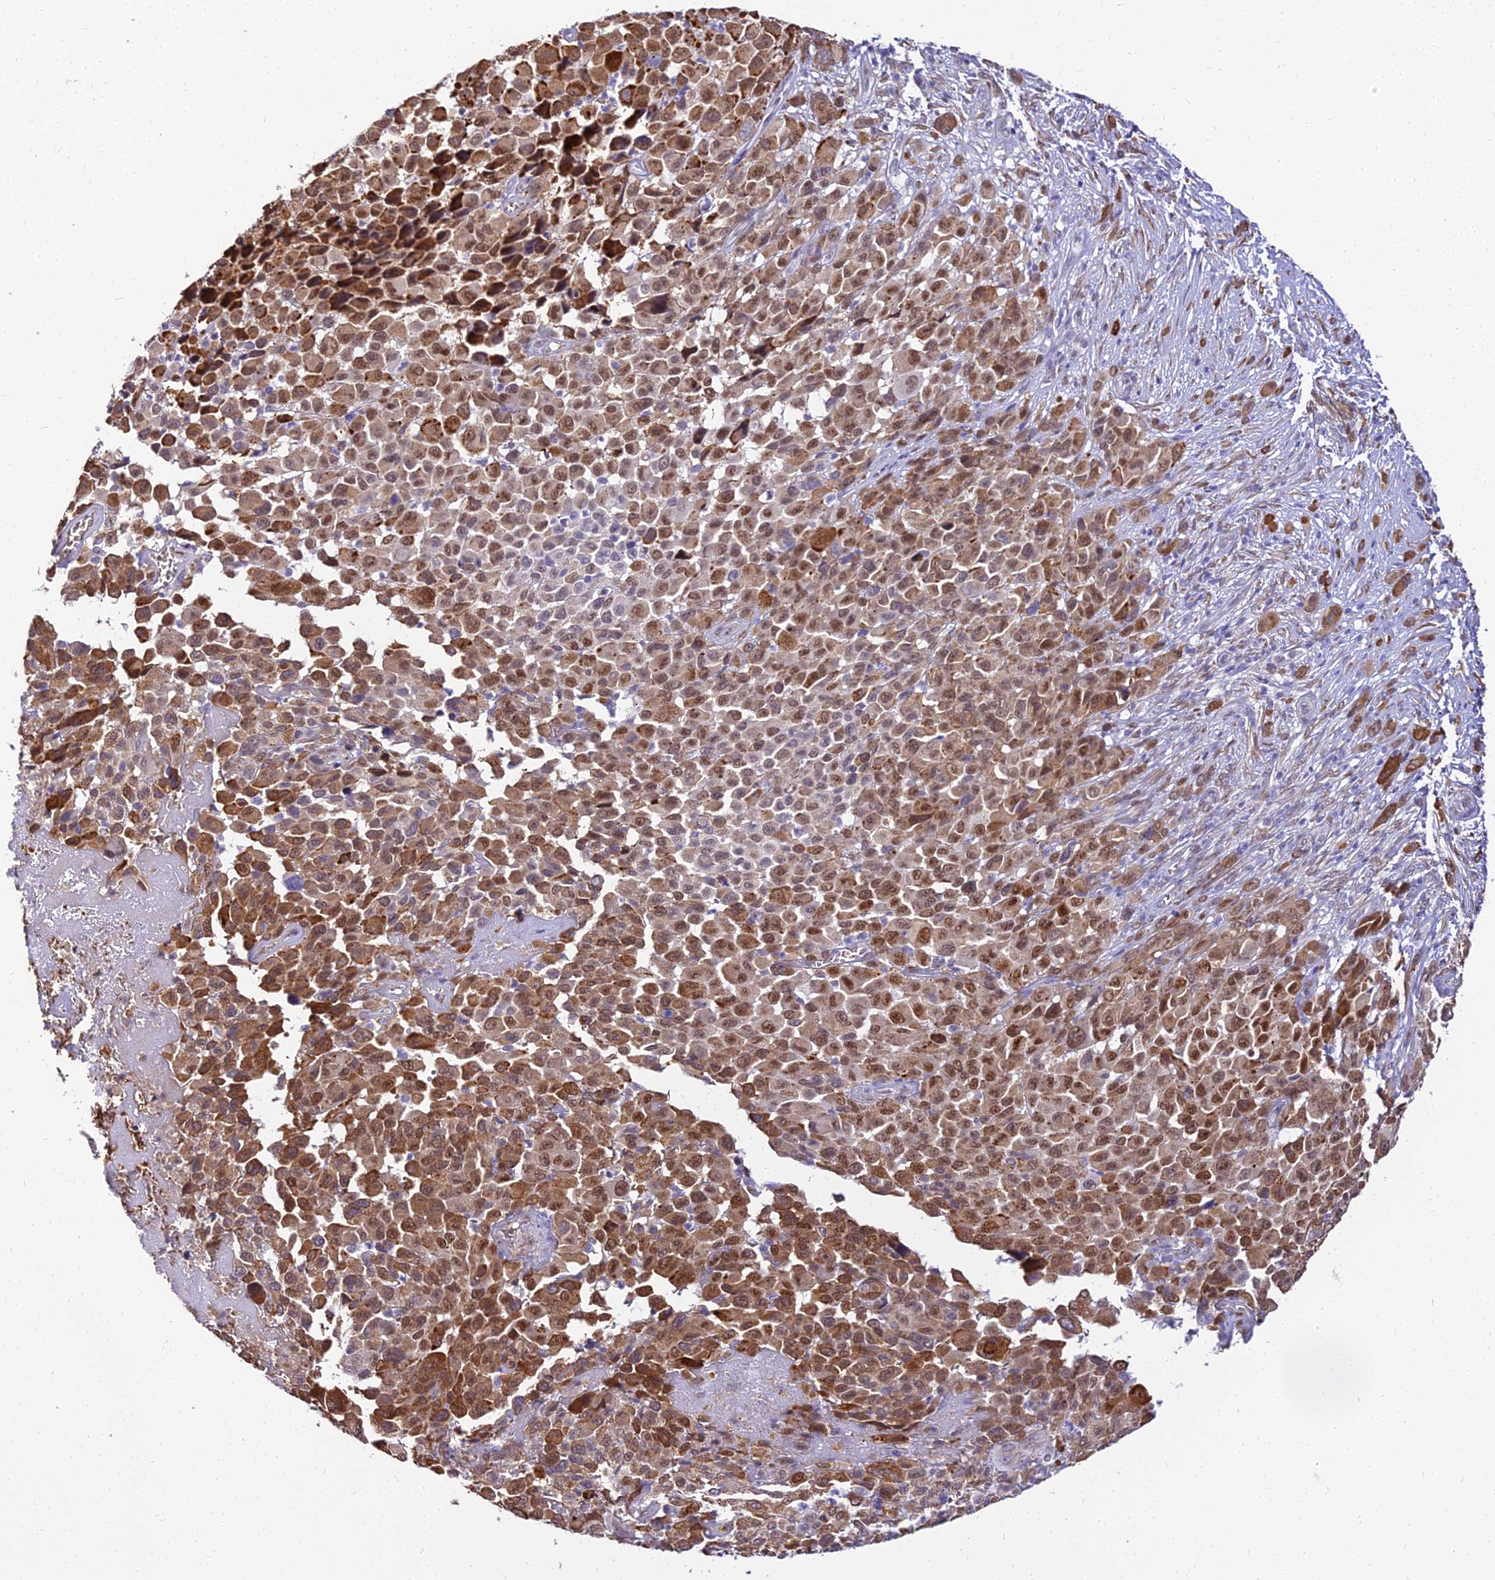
{"staining": {"intensity": "moderate", "quantity": ">75%", "location": "cytoplasmic/membranous,nuclear"}, "tissue": "melanoma", "cell_type": "Tumor cells", "image_type": "cancer", "snomed": [{"axis": "morphology", "description": "Malignant melanoma, NOS"}, {"axis": "topography", "description": "Skin of trunk"}], "caption": "A brown stain shows moderate cytoplasmic/membranous and nuclear staining of a protein in human melanoma tumor cells.", "gene": "BCL9", "patient": {"sex": "male", "age": 71}}